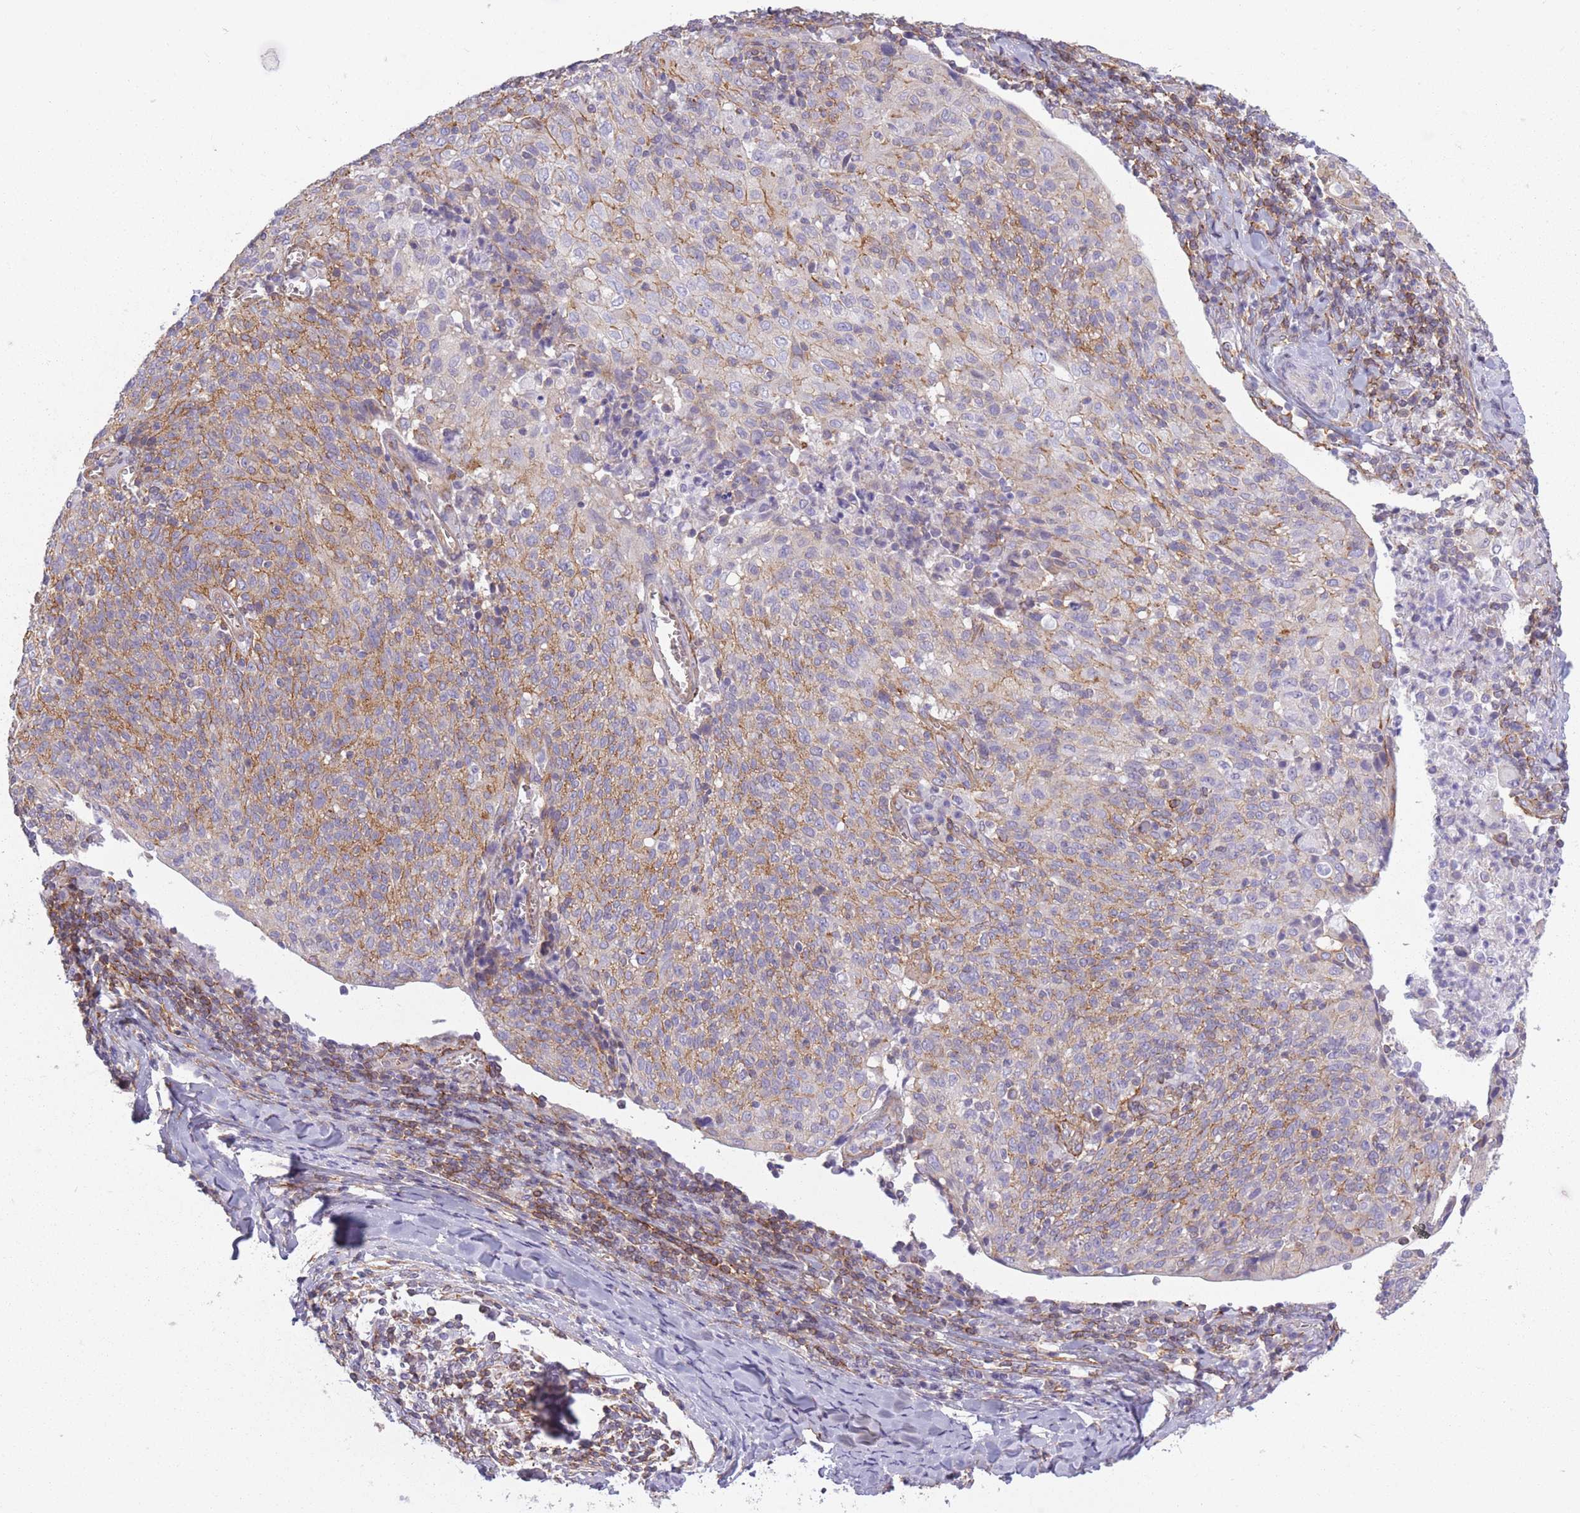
{"staining": {"intensity": "weak", "quantity": "25%-75%", "location": "cytoplasmic/membranous"}, "tissue": "cervical cancer", "cell_type": "Tumor cells", "image_type": "cancer", "snomed": [{"axis": "morphology", "description": "Squamous cell carcinoma, NOS"}, {"axis": "topography", "description": "Cervix"}], "caption": "High-power microscopy captured an IHC histopathology image of cervical cancer (squamous cell carcinoma), revealing weak cytoplasmic/membranous expression in about 25%-75% of tumor cells.", "gene": "ADD1", "patient": {"sex": "female", "age": 52}}